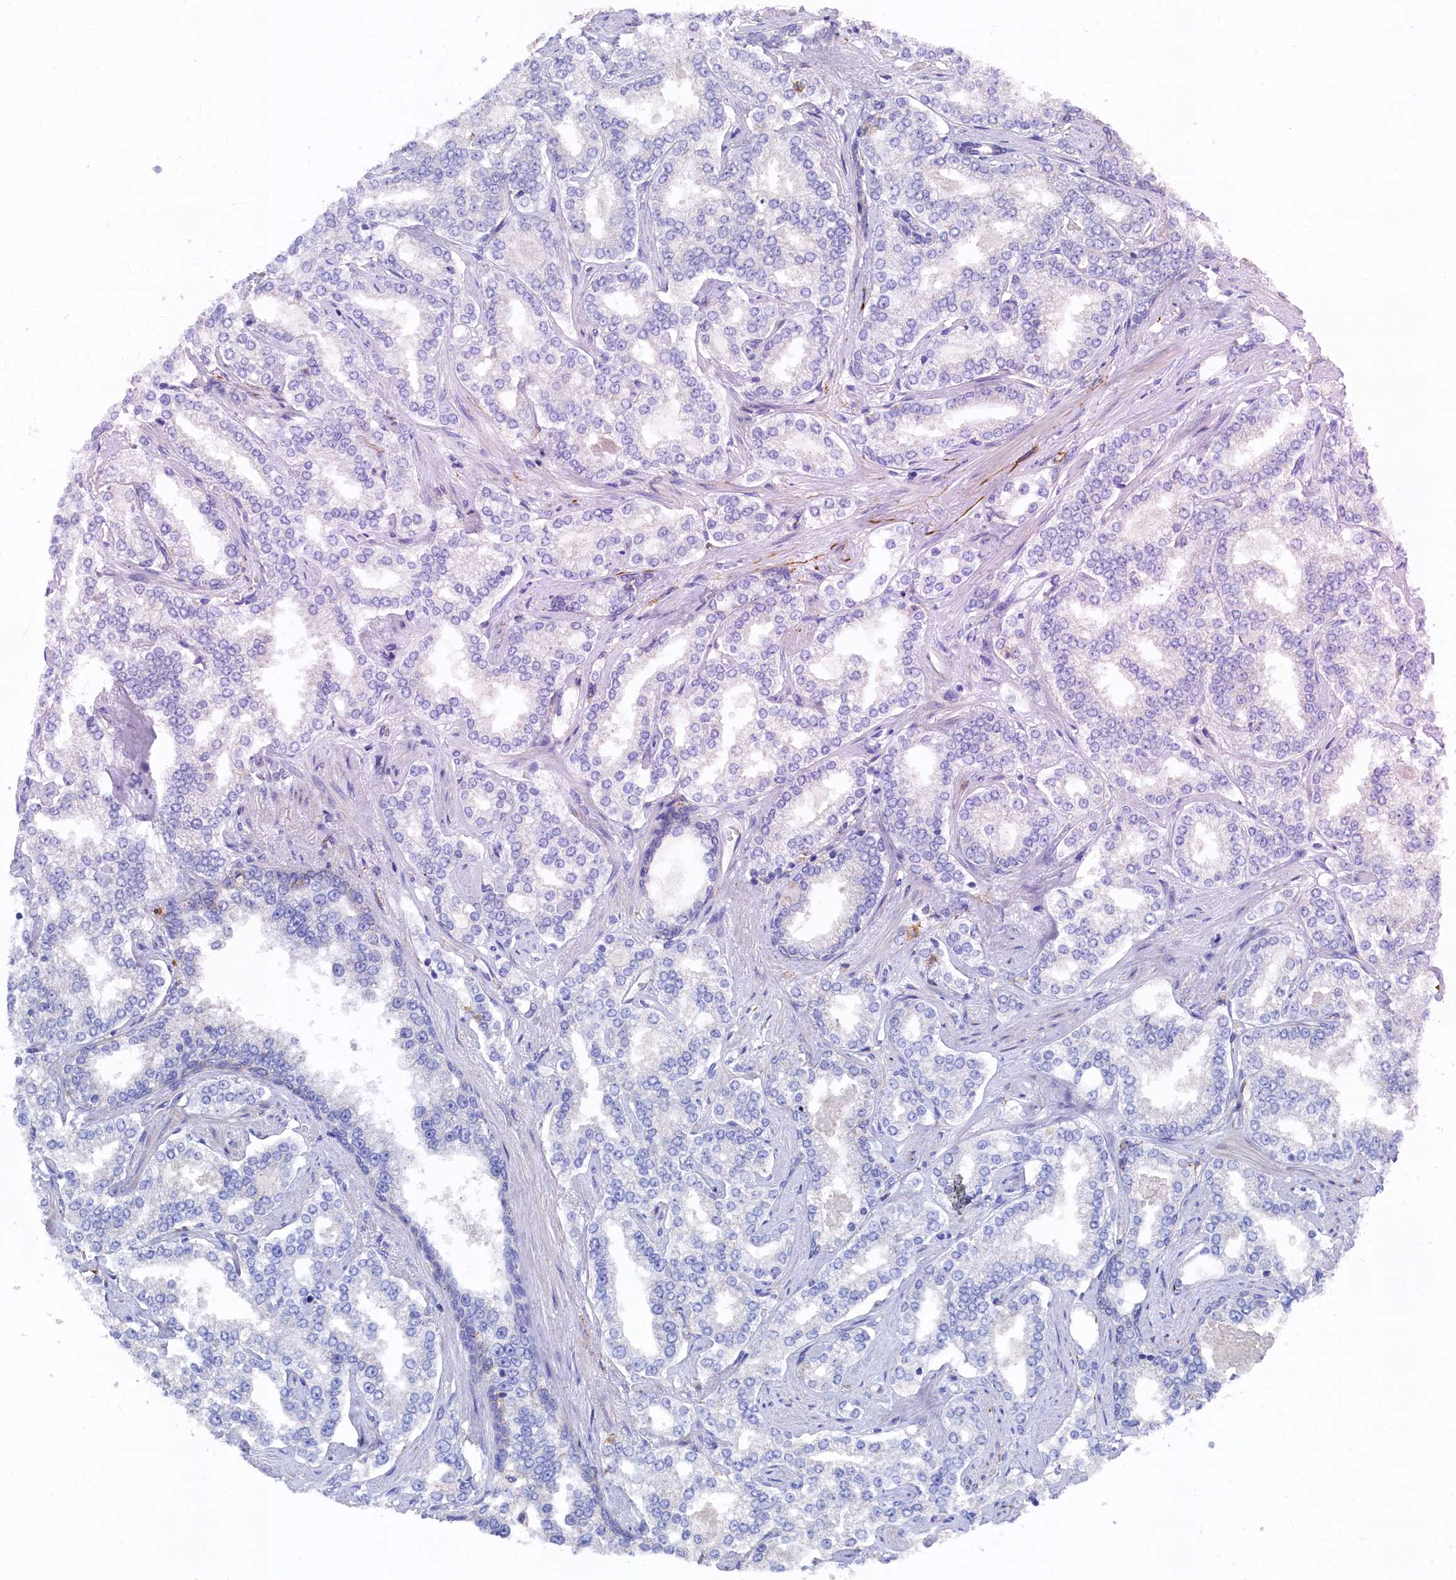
{"staining": {"intensity": "negative", "quantity": "none", "location": "none"}, "tissue": "prostate cancer", "cell_type": "Tumor cells", "image_type": "cancer", "snomed": [{"axis": "morphology", "description": "Normal tissue, NOS"}, {"axis": "morphology", "description": "Adenocarcinoma, High grade"}, {"axis": "topography", "description": "Prostate"}], "caption": "This micrograph is of prostate cancer (high-grade adenocarcinoma) stained with IHC to label a protein in brown with the nuclei are counter-stained blue. There is no positivity in tumor cells.", "gene": "C12orf73", "patient": {"sex": "male", "age": 83}}